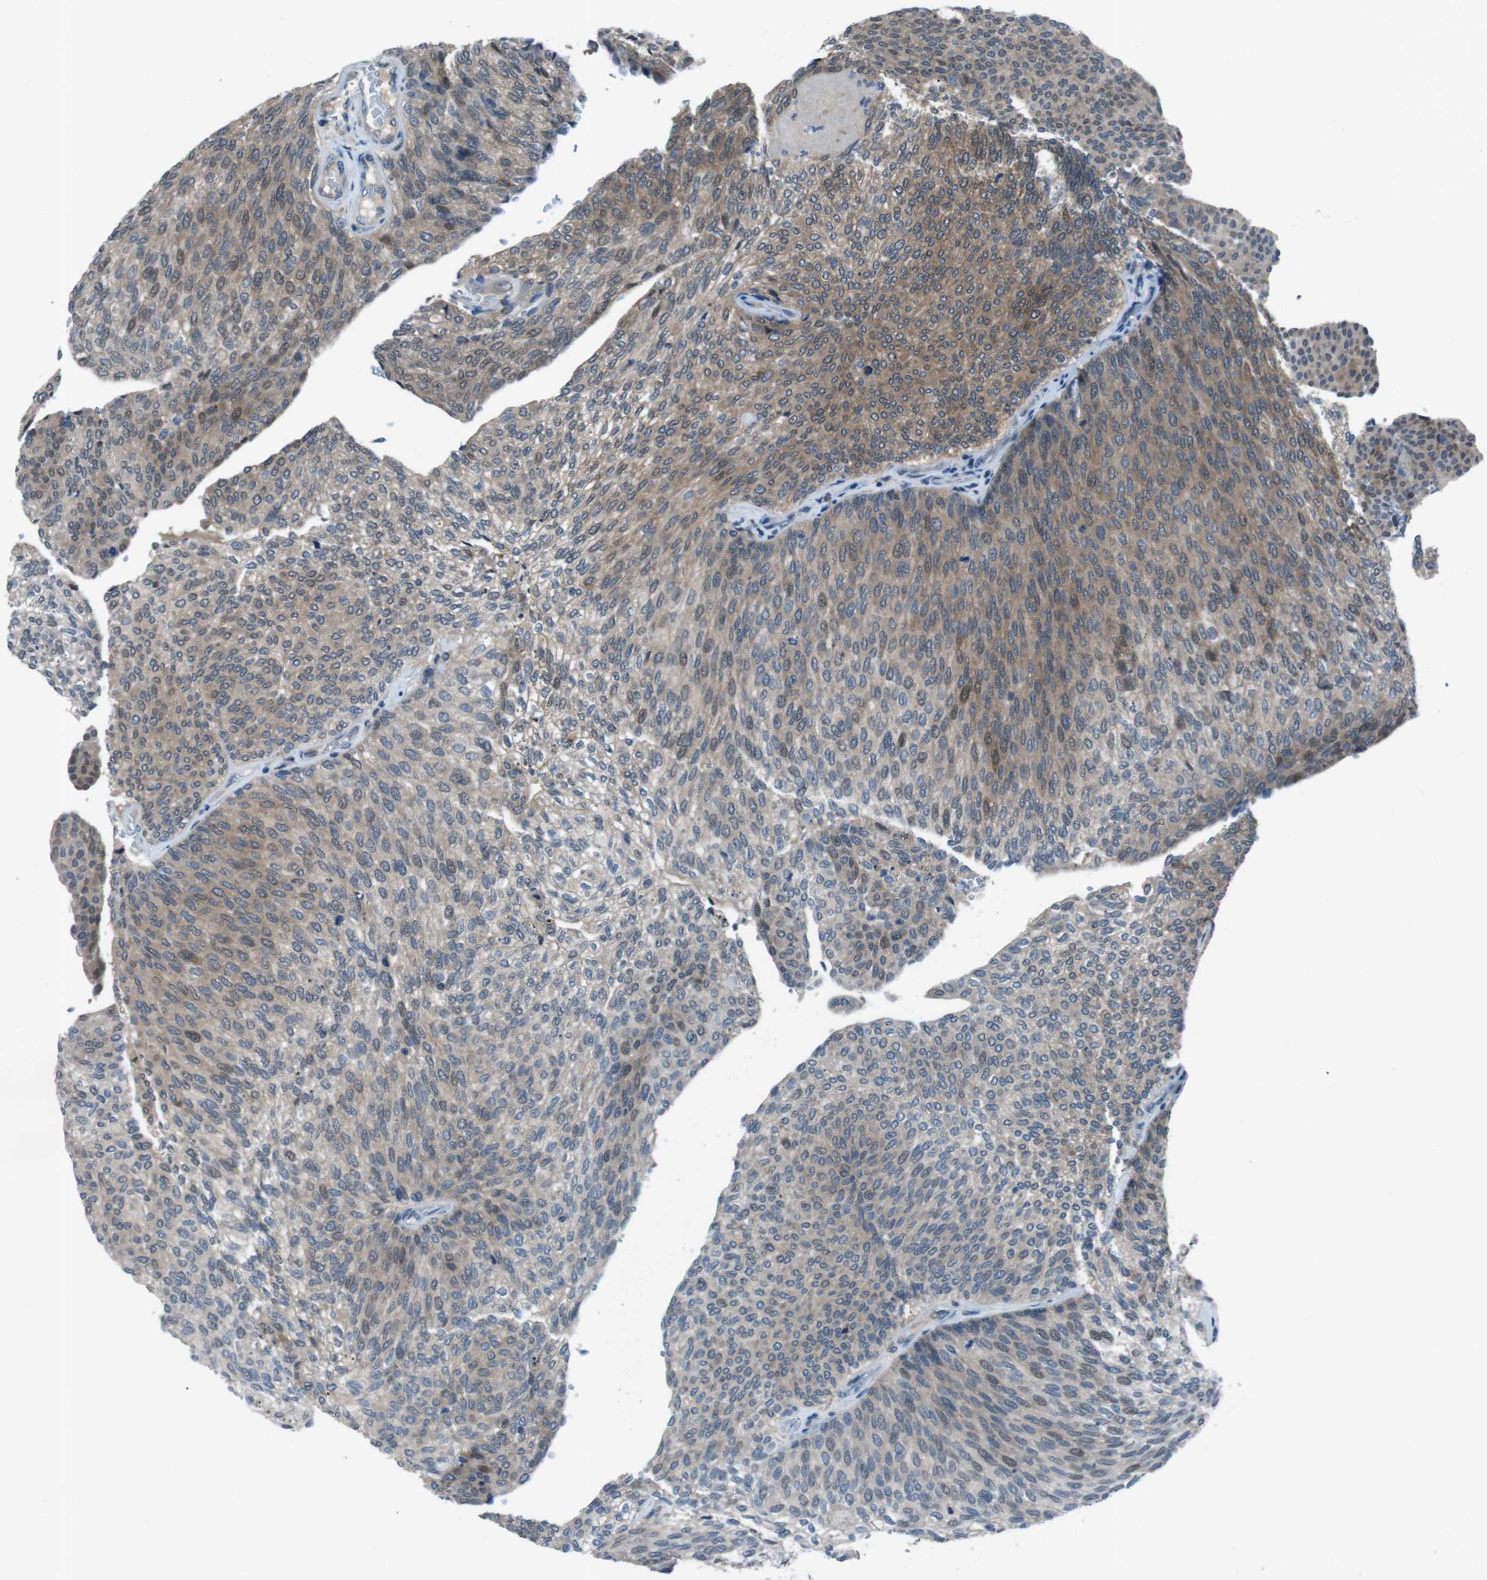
{"staining": {"intensity": "moderate", "quantity": ">75%", "location": "cytoplasmic/membranous"}, "tissue": "urothelial cancer", "cell_type": "Tumor cells", "image_type": "cancer", "snomed": [{"axis": "morphology", "description": "Urothelial carcinoma, Low grade"}, {"axis": "topography", "description": "Urinary bladder"}], "caption": "DAB (3,3'-diaminobenzidine) immunohistochemical staining of human urothelial cancer shows moderate cytoplasmic/membranous protein staining in approximately >75% of tumor cells. (IHC, brightfield microscopy, high magnification).", "gene": "LRP5", "patient": {"sex": "female", "age": 79}}